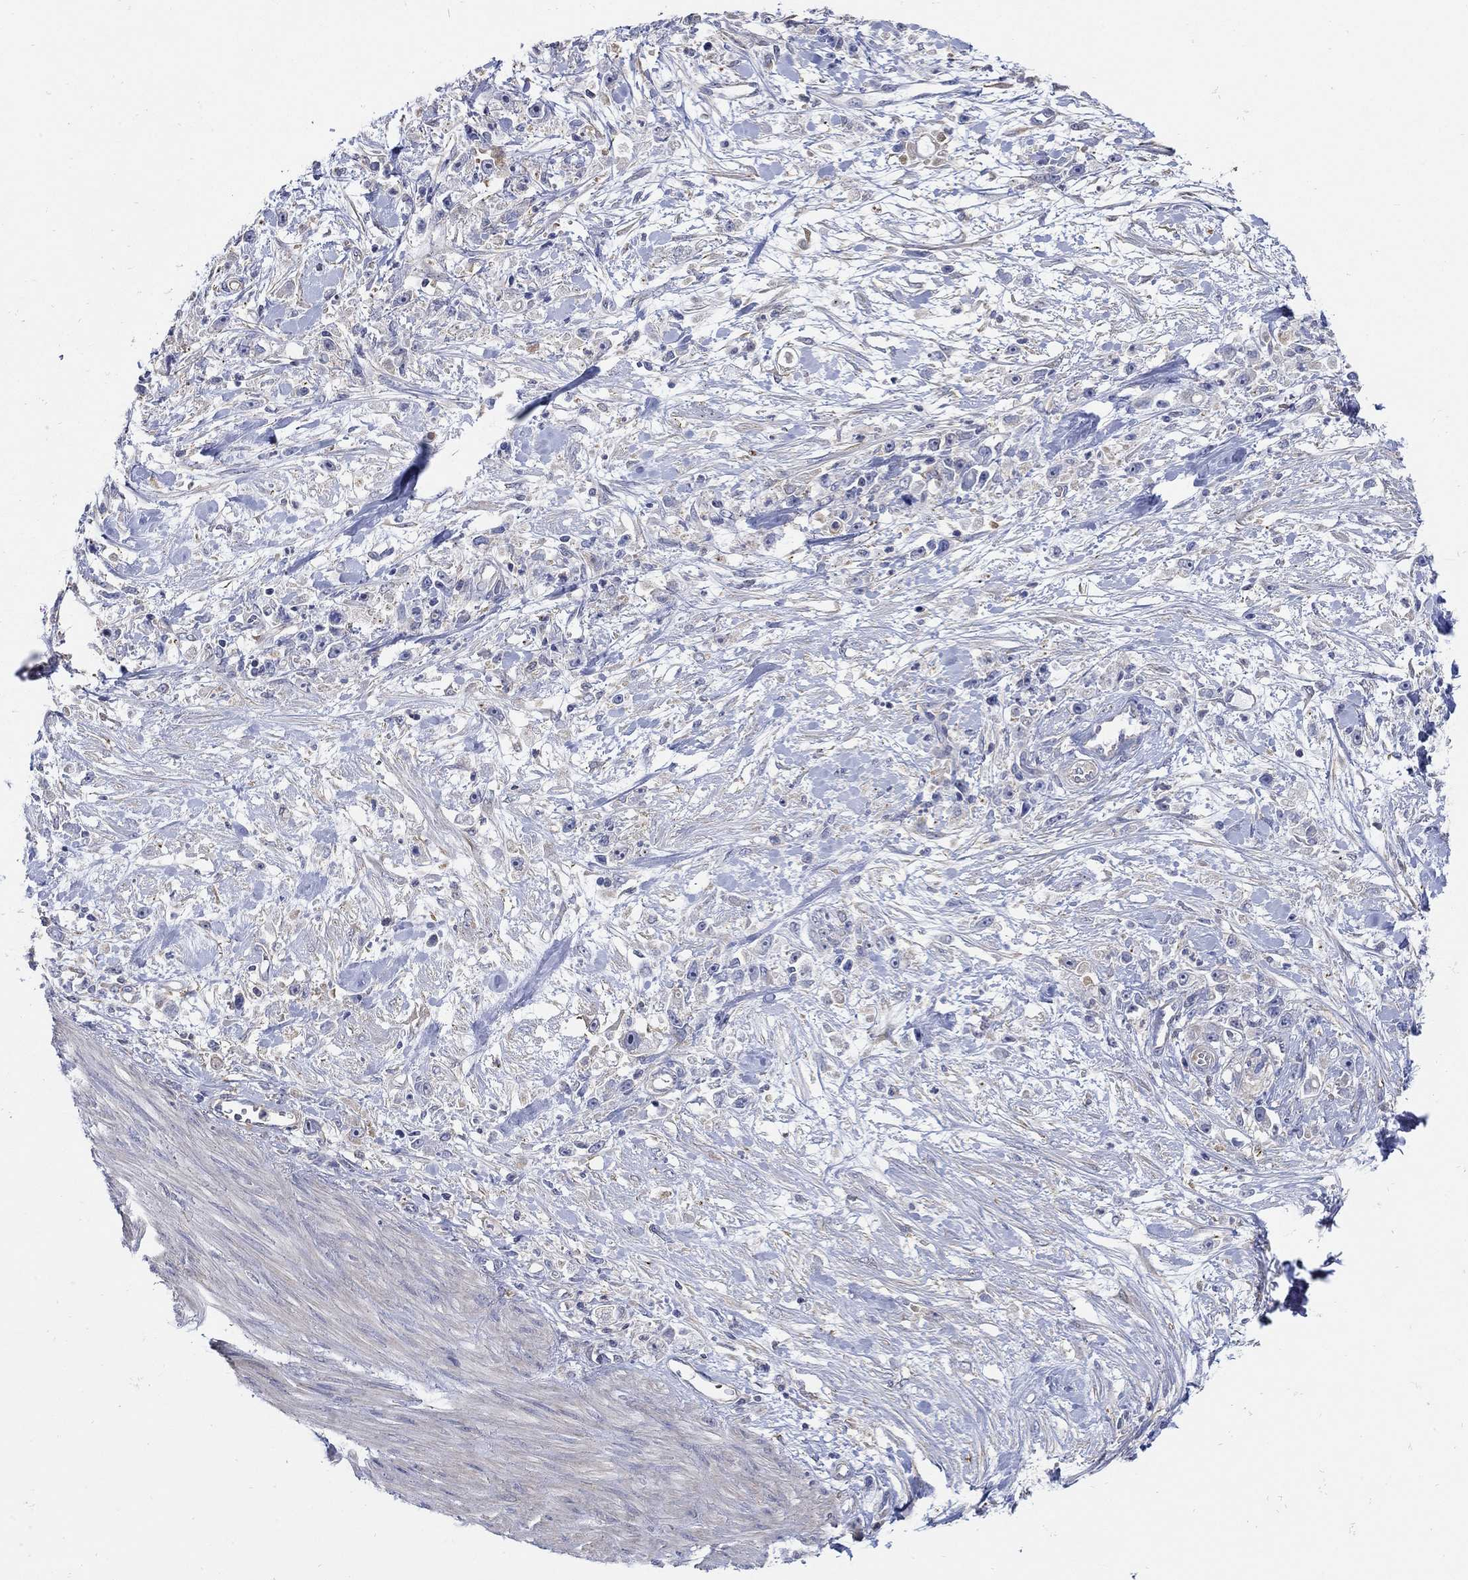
{"staining": {"intensity": "negative", "quantity": "none", "location": "none"}, "tissue": "stomach cancer", "cell_type": "Tumor cells", "image_type": "cancer", "snomed": [{"axis": "morphology", "description": "Adenocarcinoma, NOS"}, {"axis": "topography", "description": "Stomach"}], "caption": "The IHC histopathology image has no significant staining in tumor cells of stomach cancer tissue. (Stains: DAB (3,3'-diaminobenzidine) immunohistochemistry with hematoxylin counter stain, Microscopy: brightfield microscopy at high magnification).", "gene": "TEKT3", "patient": {"sex": "female", "age": 59}}